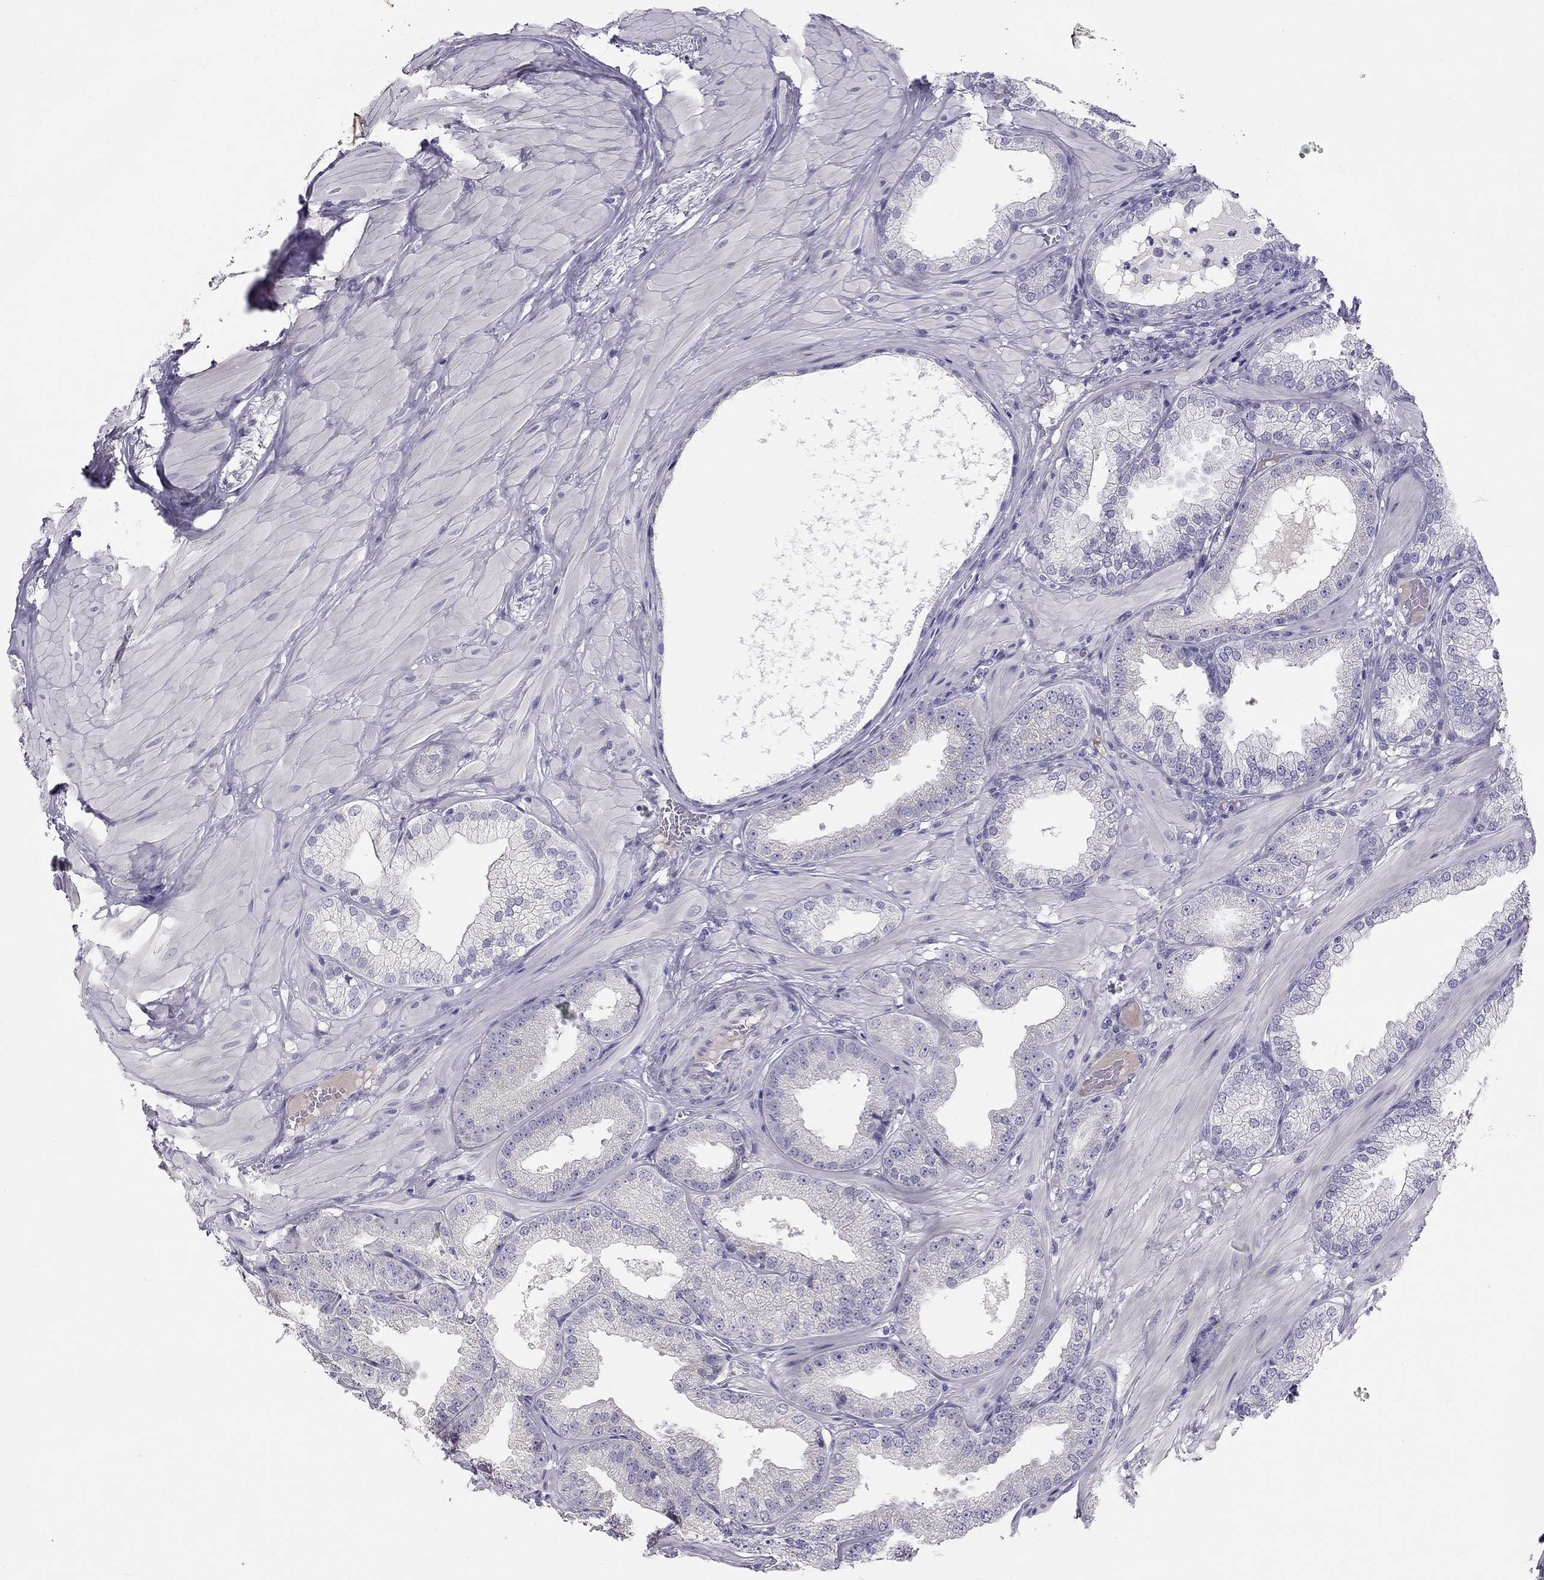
{"staining": {"intensity": "negative", "quantity": "none", "location": "none"}, "tissue": "prostate cancer", "cell_type": "Tumor cells", "image_type": "cancer", "snomed": [{"axis": "morphology", "description": "Adenocarcinoma, Low grade"}, {"axis": "topography", "description": "Prostate"}], "caption": "High power microscopy micrograph of an immunohistochemistry (IHC) micrograph of prostate low-grade adenocarcinoma, revealing no significant staining in tumor cells. (DAB (3,3'-diaminobenzidine) IHC, high magnification).", "gene": "KCNV2", "patient": {"sex": "male", "age": 55}}